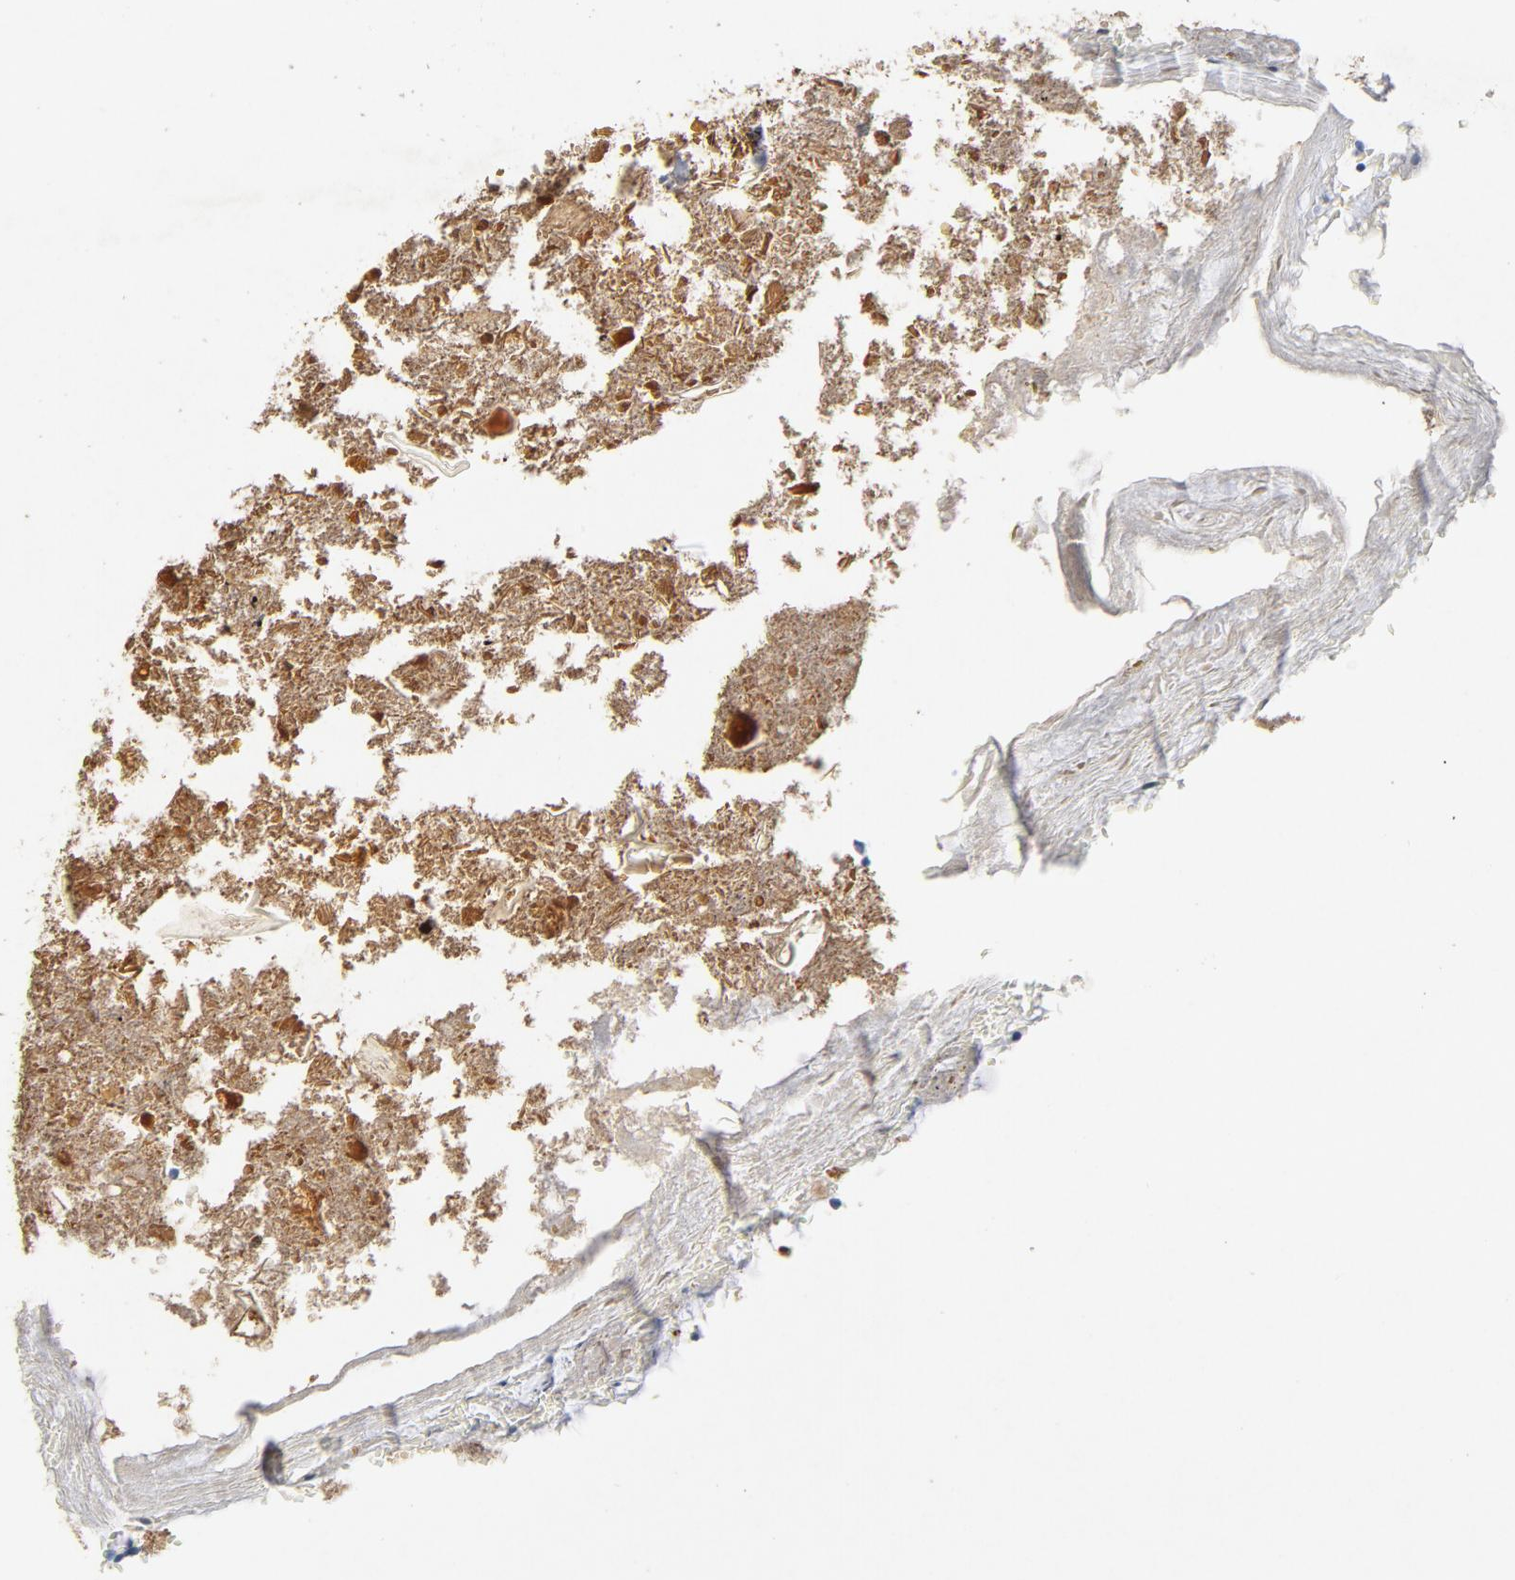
{"staining": {"intensity": "moderate", "quantity": "25%-75%", "location": "cytoplasmic/membranous"}, "tissue": "appendix", "cell_type": "Glandular cells", "image_type": "normal", "snomed": [{"axis": "morphology", "description": "Normal tissue, NOS"}, {"axis": "topography", "description": "Appendix"}], "caption": "This micrograph shows immunohistochemistry staining of normal appendix, with medium moderate cytoplasmic/membranous expression in about 25%-75% of glandular cells.", "gene": "PTPRB", "patient": {"sex": "female", "age": 10}}